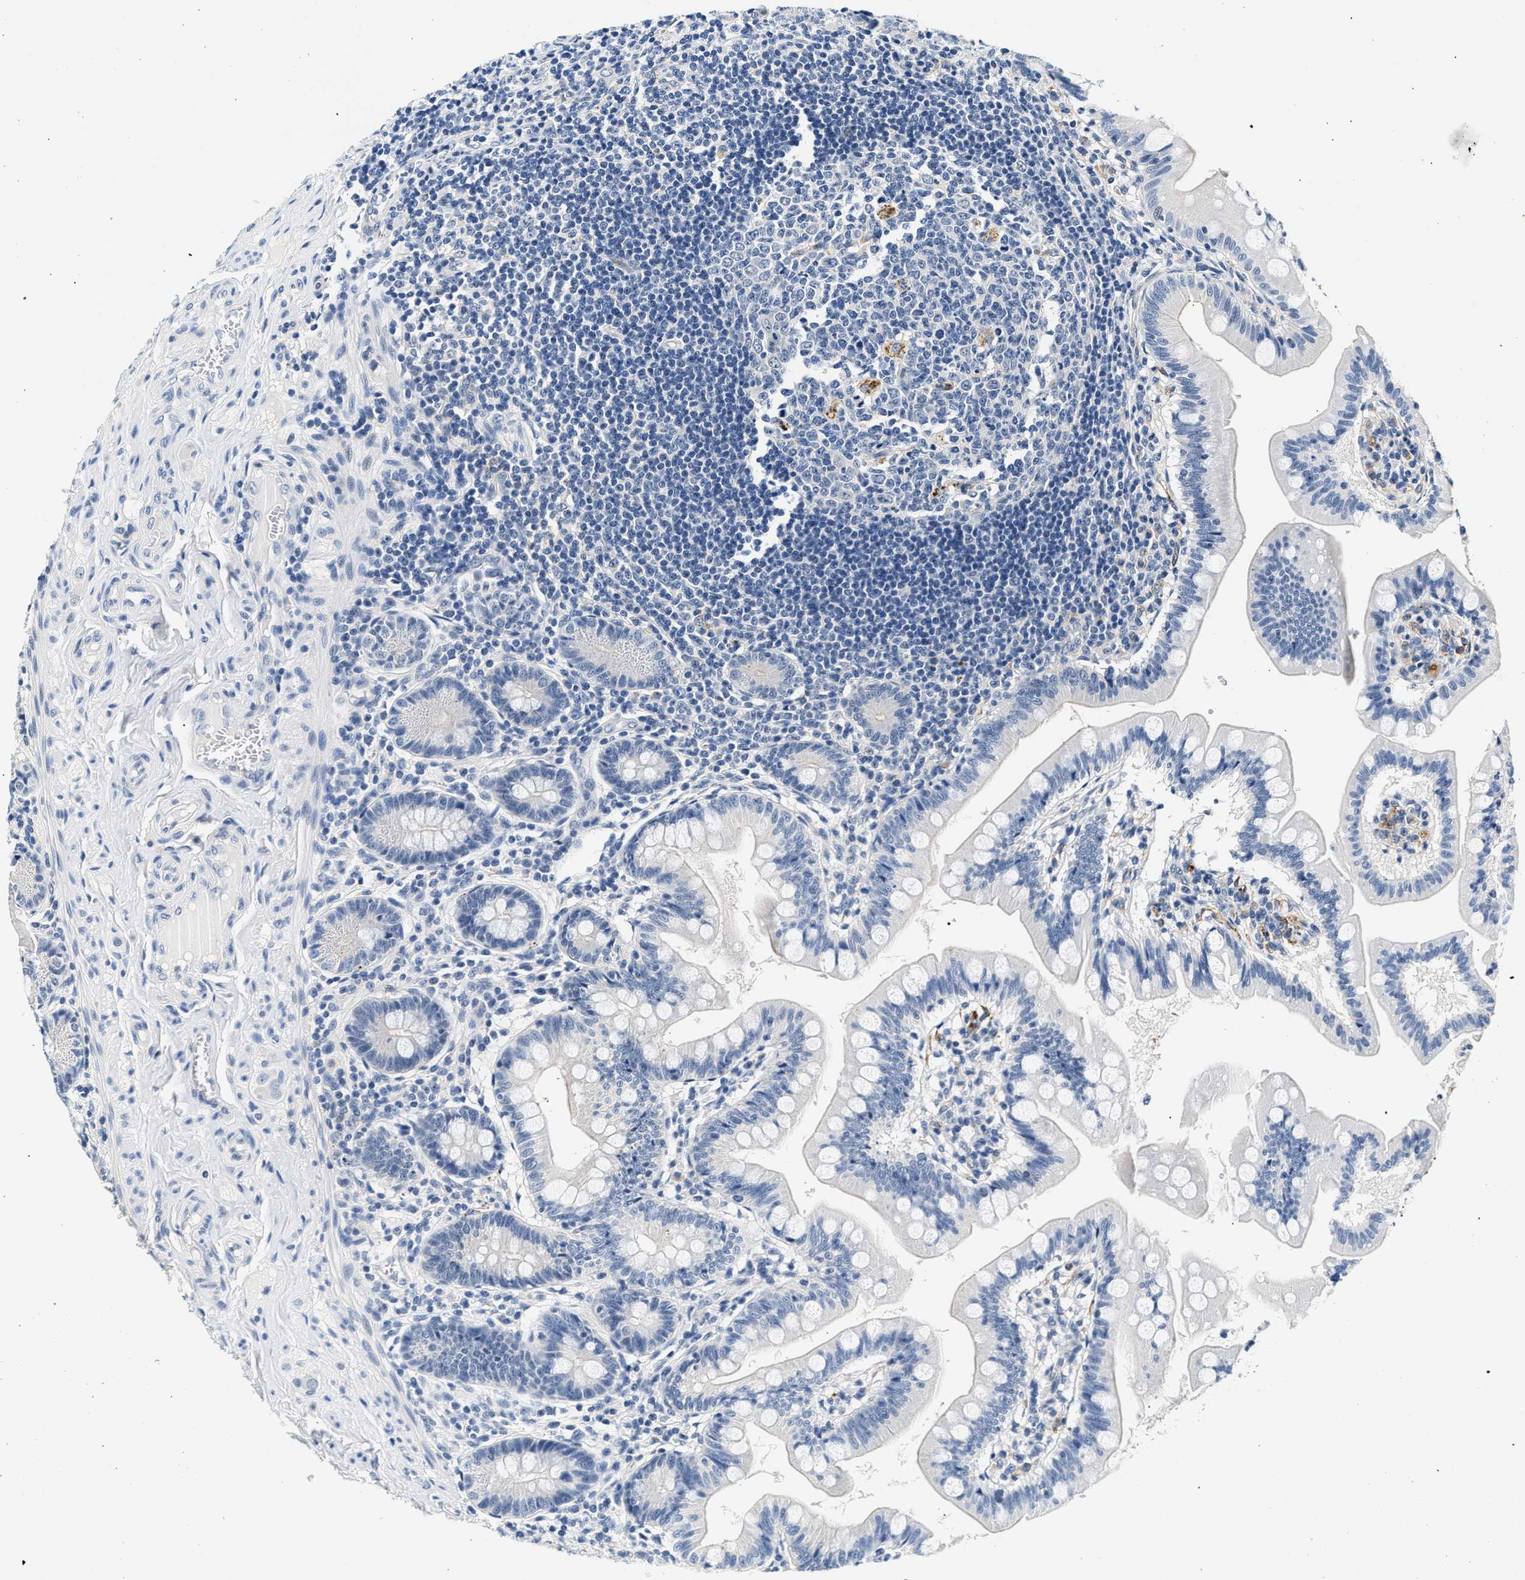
{"staining": {"intensity": "negative", "quantity": "none", "location": "none"}, "tissue": "small intestine", "cell_type": "Glandular cells", "image_type": "normal", "snomed": [{"axis": "morphology", "description": "Normal tissue, NOS"}, {"axis": "topography", "description": "Small intestine"}], "caption": "Immunohistochemical staining of benign small intestine shows no significant positivity in glandular cells.", "gene": "MED22", "patient": {"sex": "male", "age": 7}}